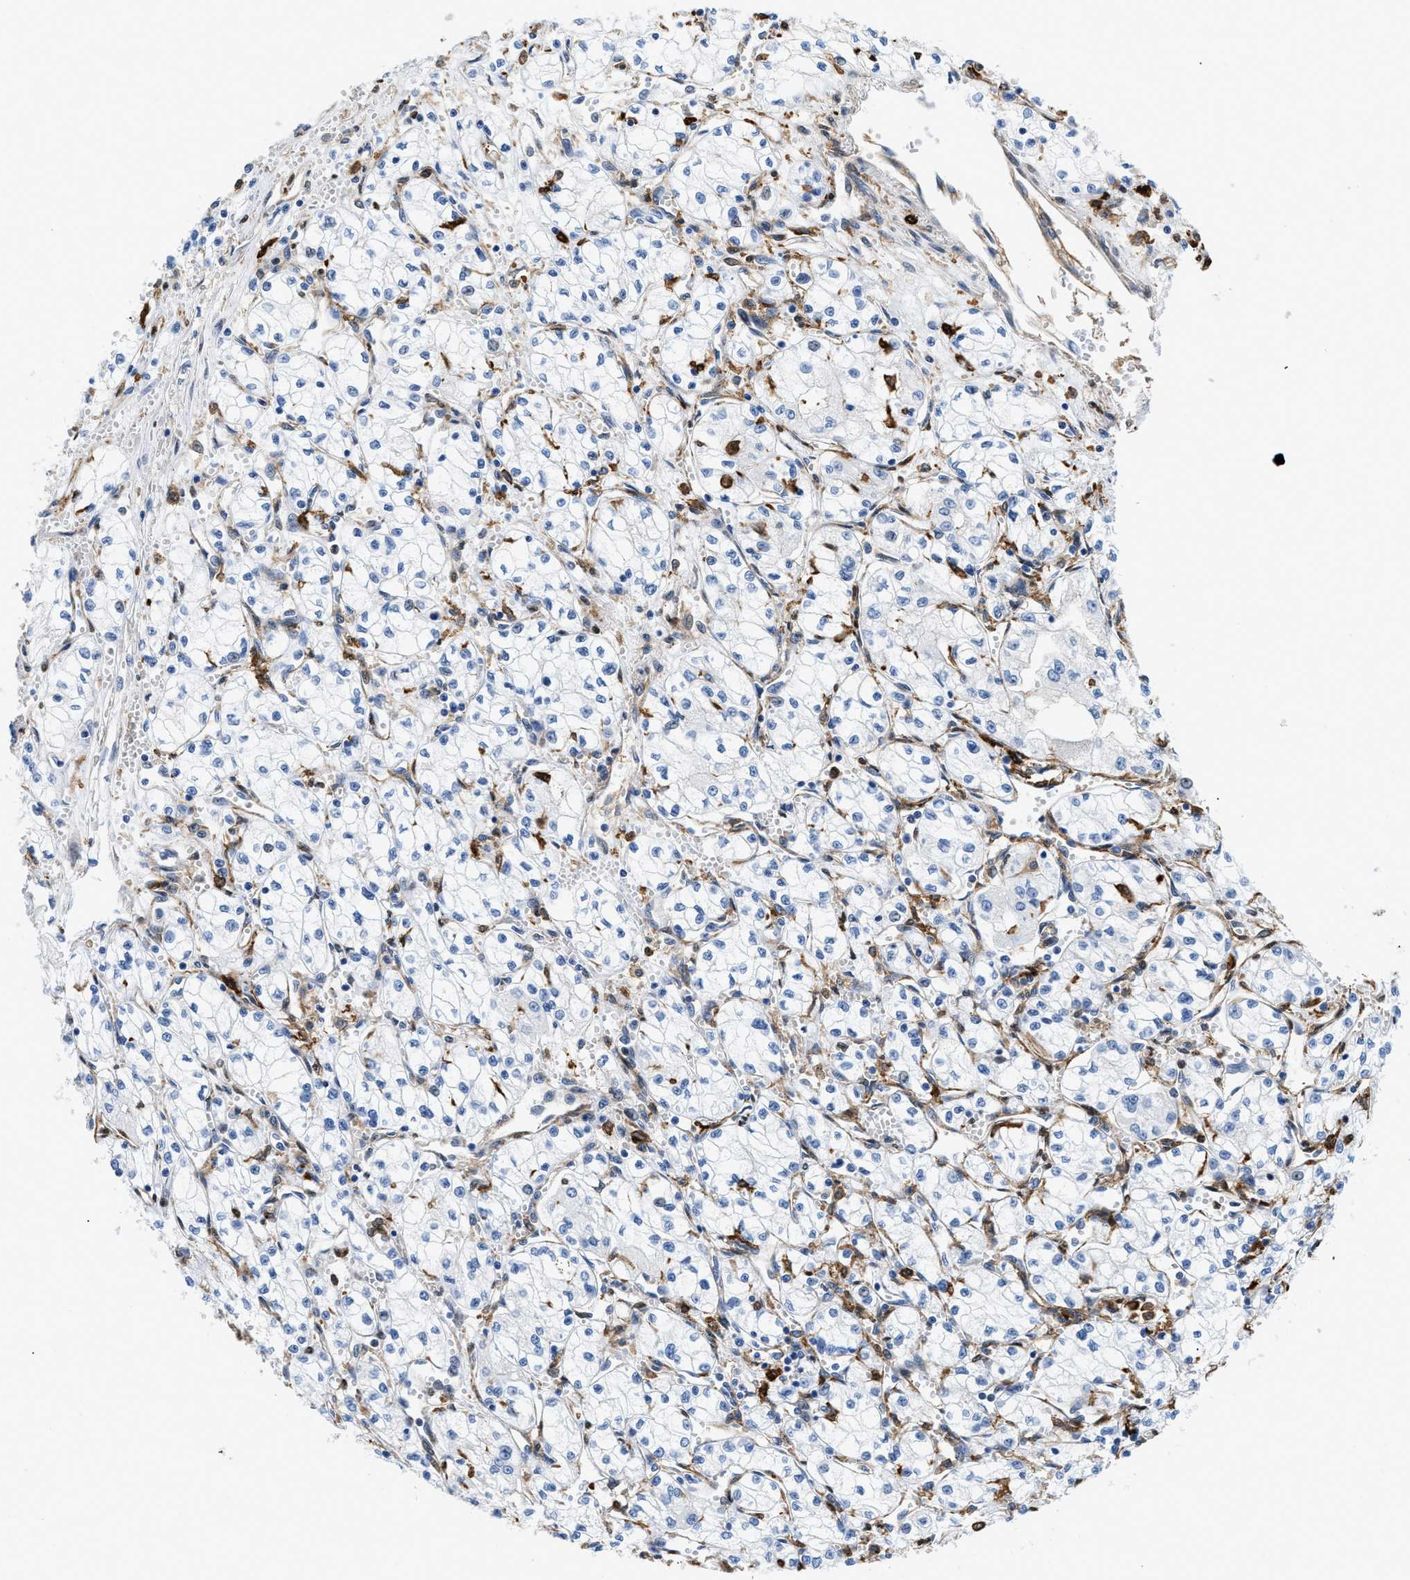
{"staining": {"intensity": "negative", "quantity": "none", "location": "none"}, "tissue": "renal cancer", "cell_type": "Tumor cells", "image_type": "cancer", "snomed": [{"axis": "morphology", "description": "Normal tissue, NOS"}, {"axis": "morphology", "description": "Adenocarcinoma, NOS"}, {"axis": "topography", "description": "Kidney"}], "caption": "DAB (3,3'-diaminobenzidine) immunohistochemical staining of renal cancer (adenocarcinoma) demonstrates no significant positivity in tumor cells. (DAB immunohistochemistry (IHC) with hematoxylin counter stain).", "gene": "GSN", "patient": {"sex": "male", "age": 59}}